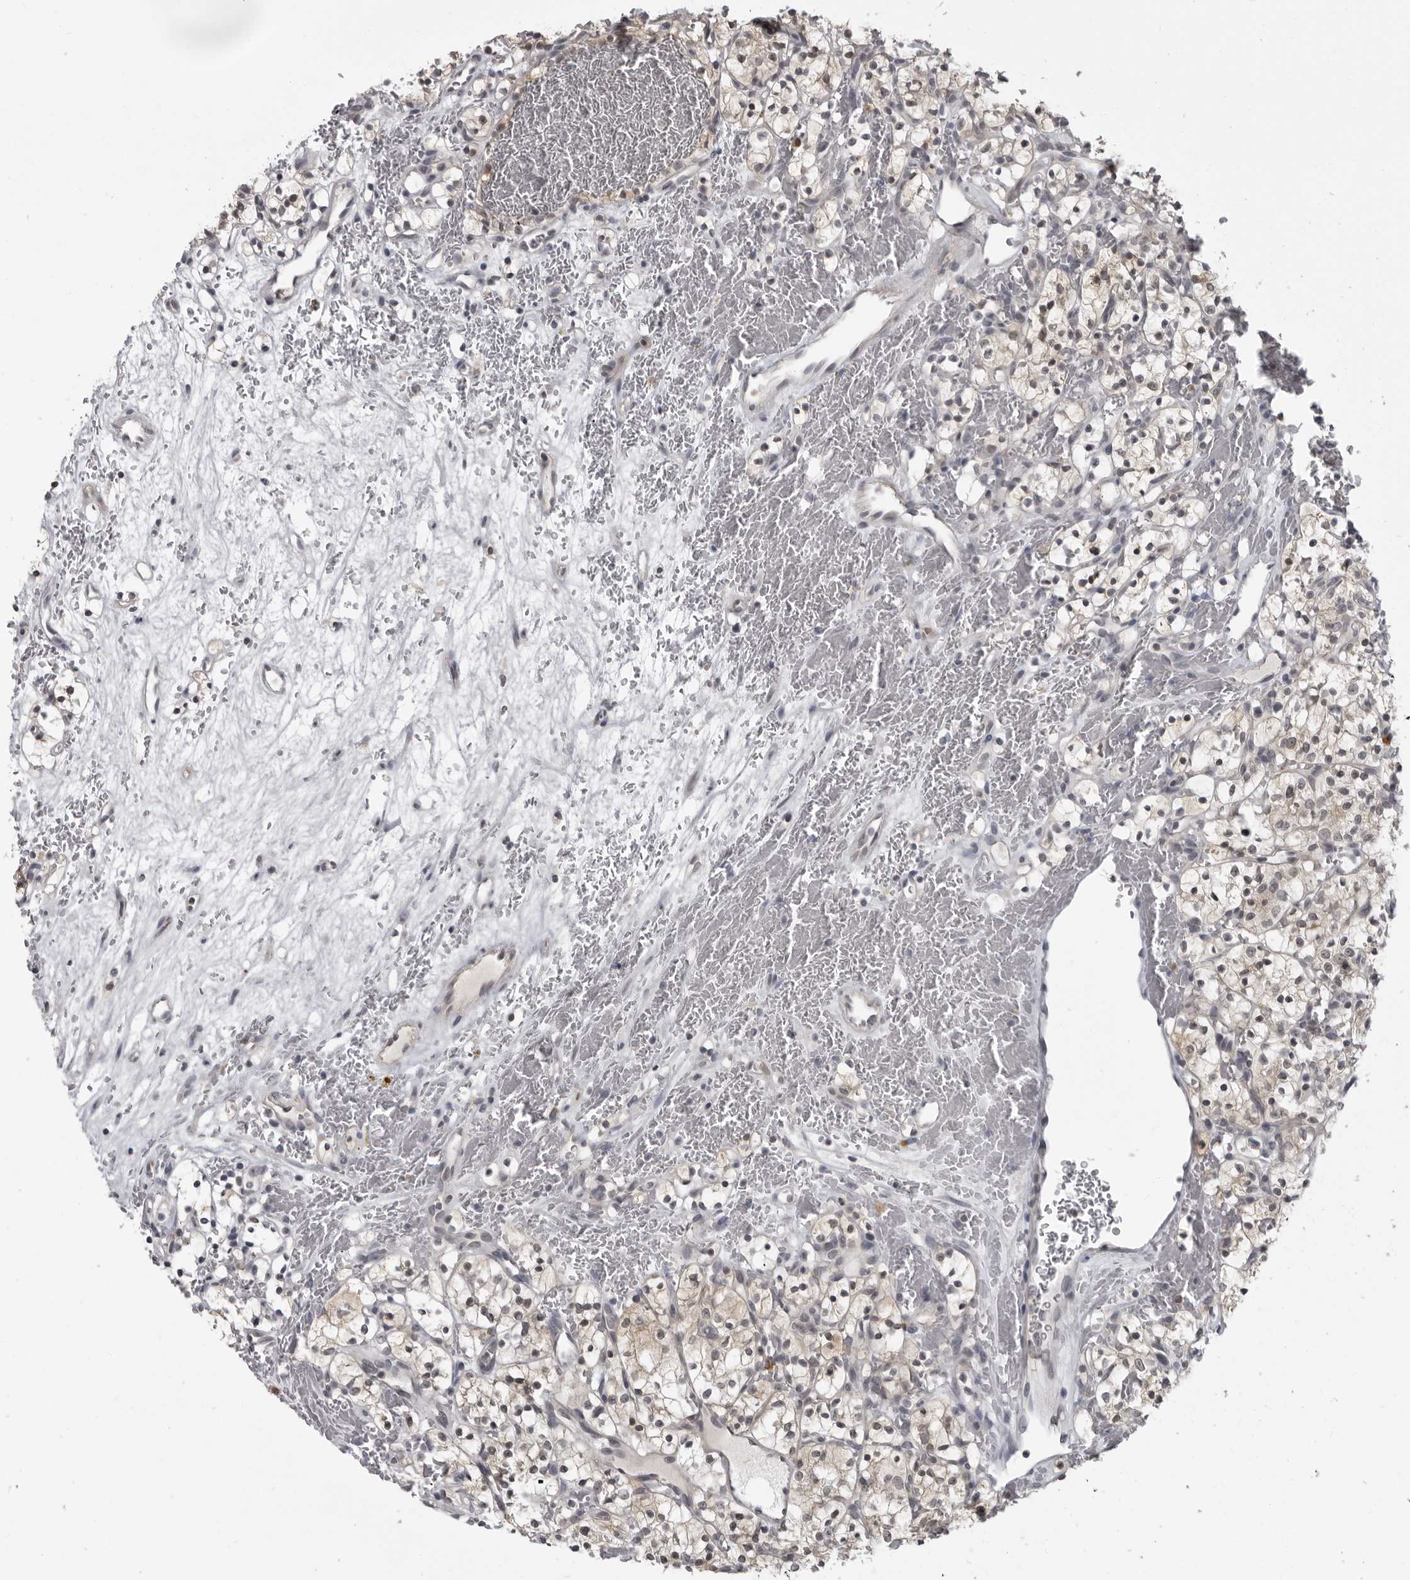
{"staining": {"intensity": "weak", "quantity": ">75%", "location": "cytoplasmic/membranous"}, "tissue": "renal cancer", "cell_type": "Tumor cells", "image_type": "cancer", "snomed": [{"axis": "morphology", "description": "Adenocarcinoma, NOS"}, {"axis": "topography", "description": "Kidney"}], "caption": "Protein expression analysis of human adenocarcinoma (renal) reveals weak cytoplasmic/membranous staining in about >75% of tumor cells. (DAB (3,3'-diaminobenzidine) = brown stain, brightfield microscopy at high magnification).", "gene": "PDCL3", "patient": {"sex": "female", "age": 57}}